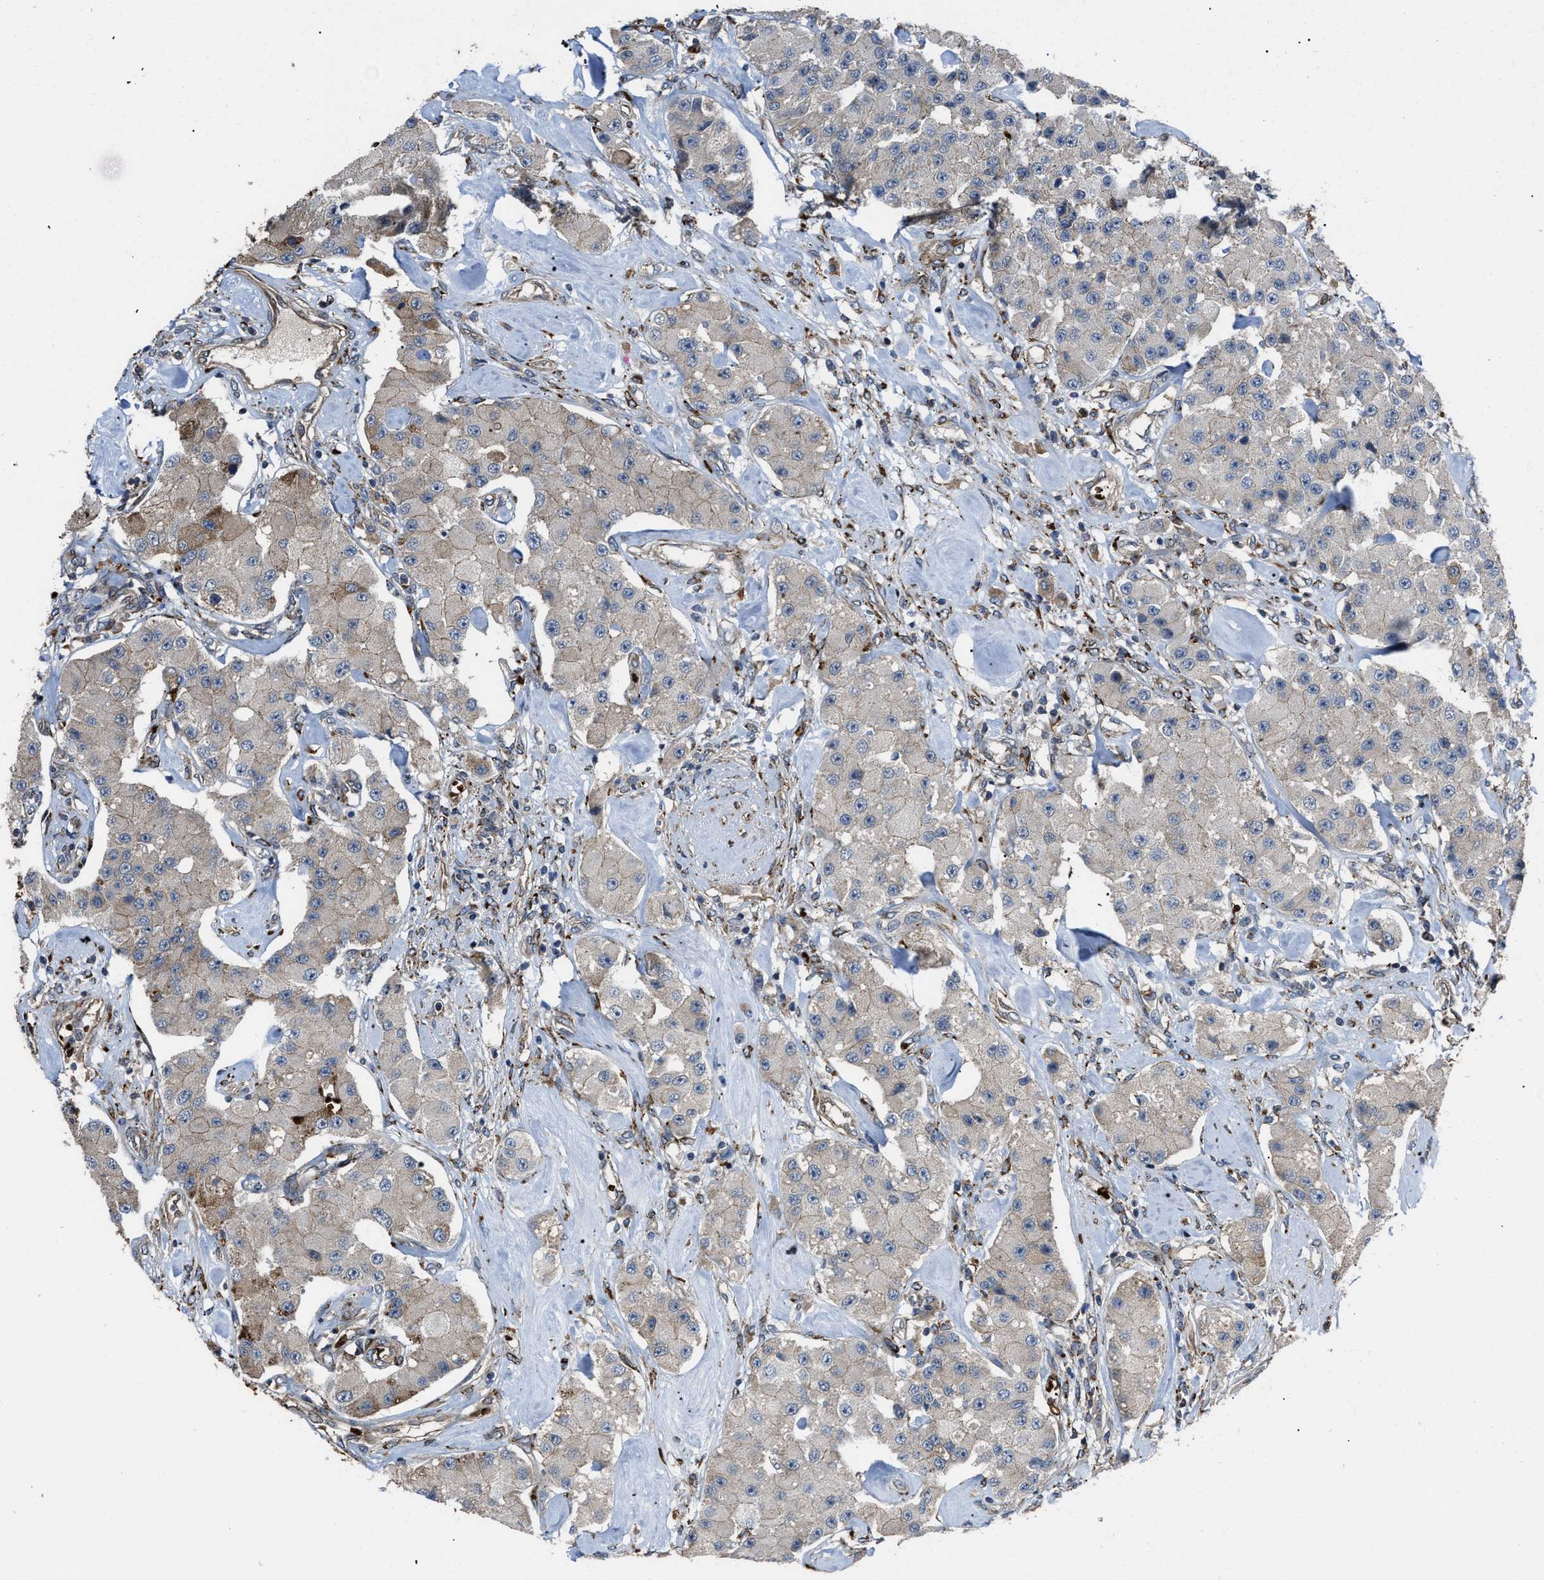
{"staining": {"intensity": "weak", "quantity": "<25%", "location": "cytoplasmic/membranous"}, "tissue": "carcinoid", "cell_type": "Tumor cells", "image_type": "cancer", "snomed": [{"axis": "morphology", "description": "Carcinoid, malignant, NOS"}, {"axis": "topography", "description": "Pancreas"}], "caption": "Immunohistochemical staining of human carcinoid reveals no significant positivity in tumor cells. (Stains: DAB (3,3'-diaminobenzidine) immunohistochemistry with hematoxylin counter stain, Microscopy: brightfield microscopy at high magnification).", "gene": "SELENOM", "patient": {"sex": "male", "age": 41}}